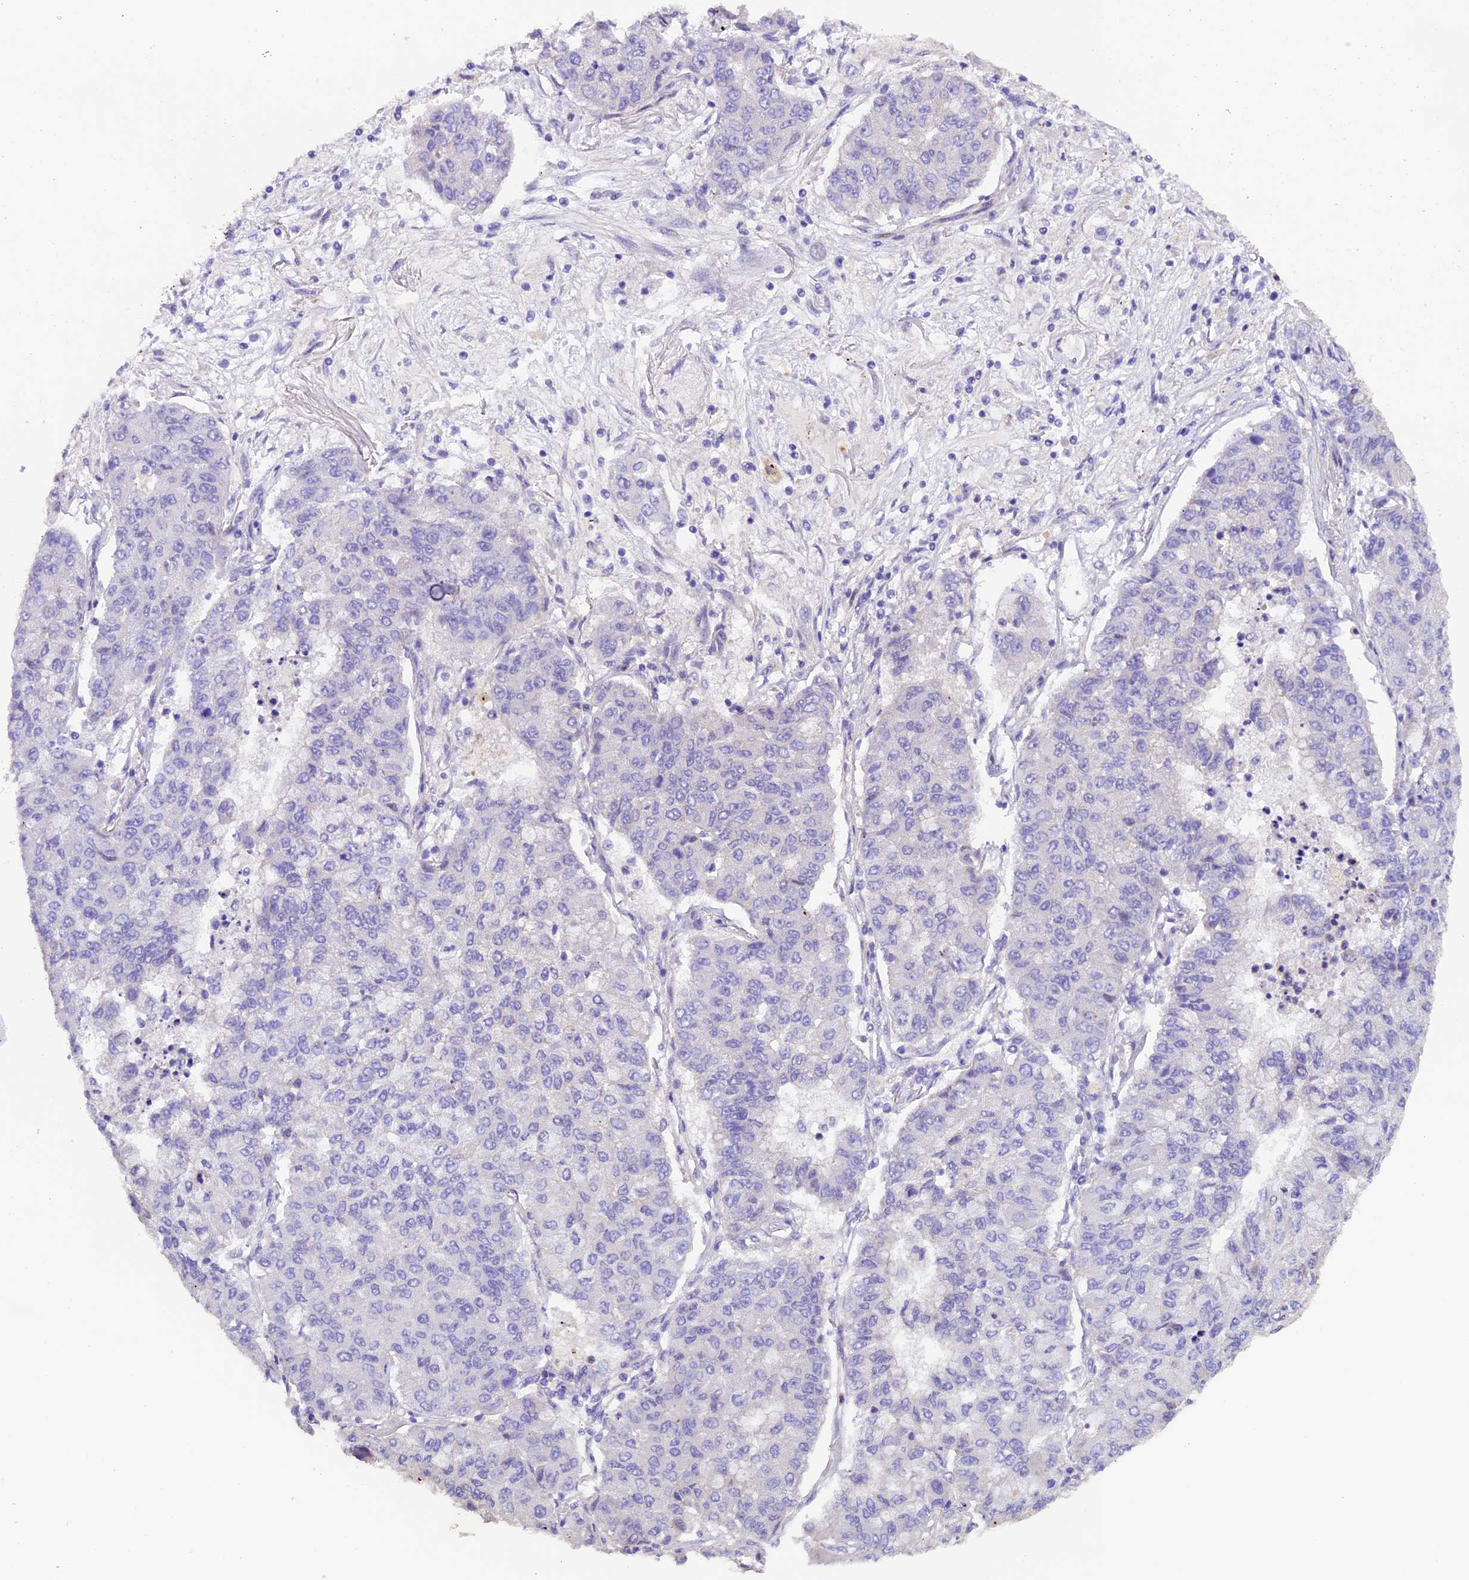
{"staining": {"intensity": "negative", "quantity": "none", "location": "none"}, "tissue": "lung cancer", "cell_type": "Tumor cells", "image_type": "cancer", "snomed": [{"axis": "morphology", "description": "Squamous cell carcinoma, NOS"}, {"axis": "topography", "description": "Lung"}], "caption": "Lung cancer was stained to show a protein in brown. There is no significant expression in tumor cells.", "gene": "NCK2", "patient": {"sex": "male", "age": 74}}